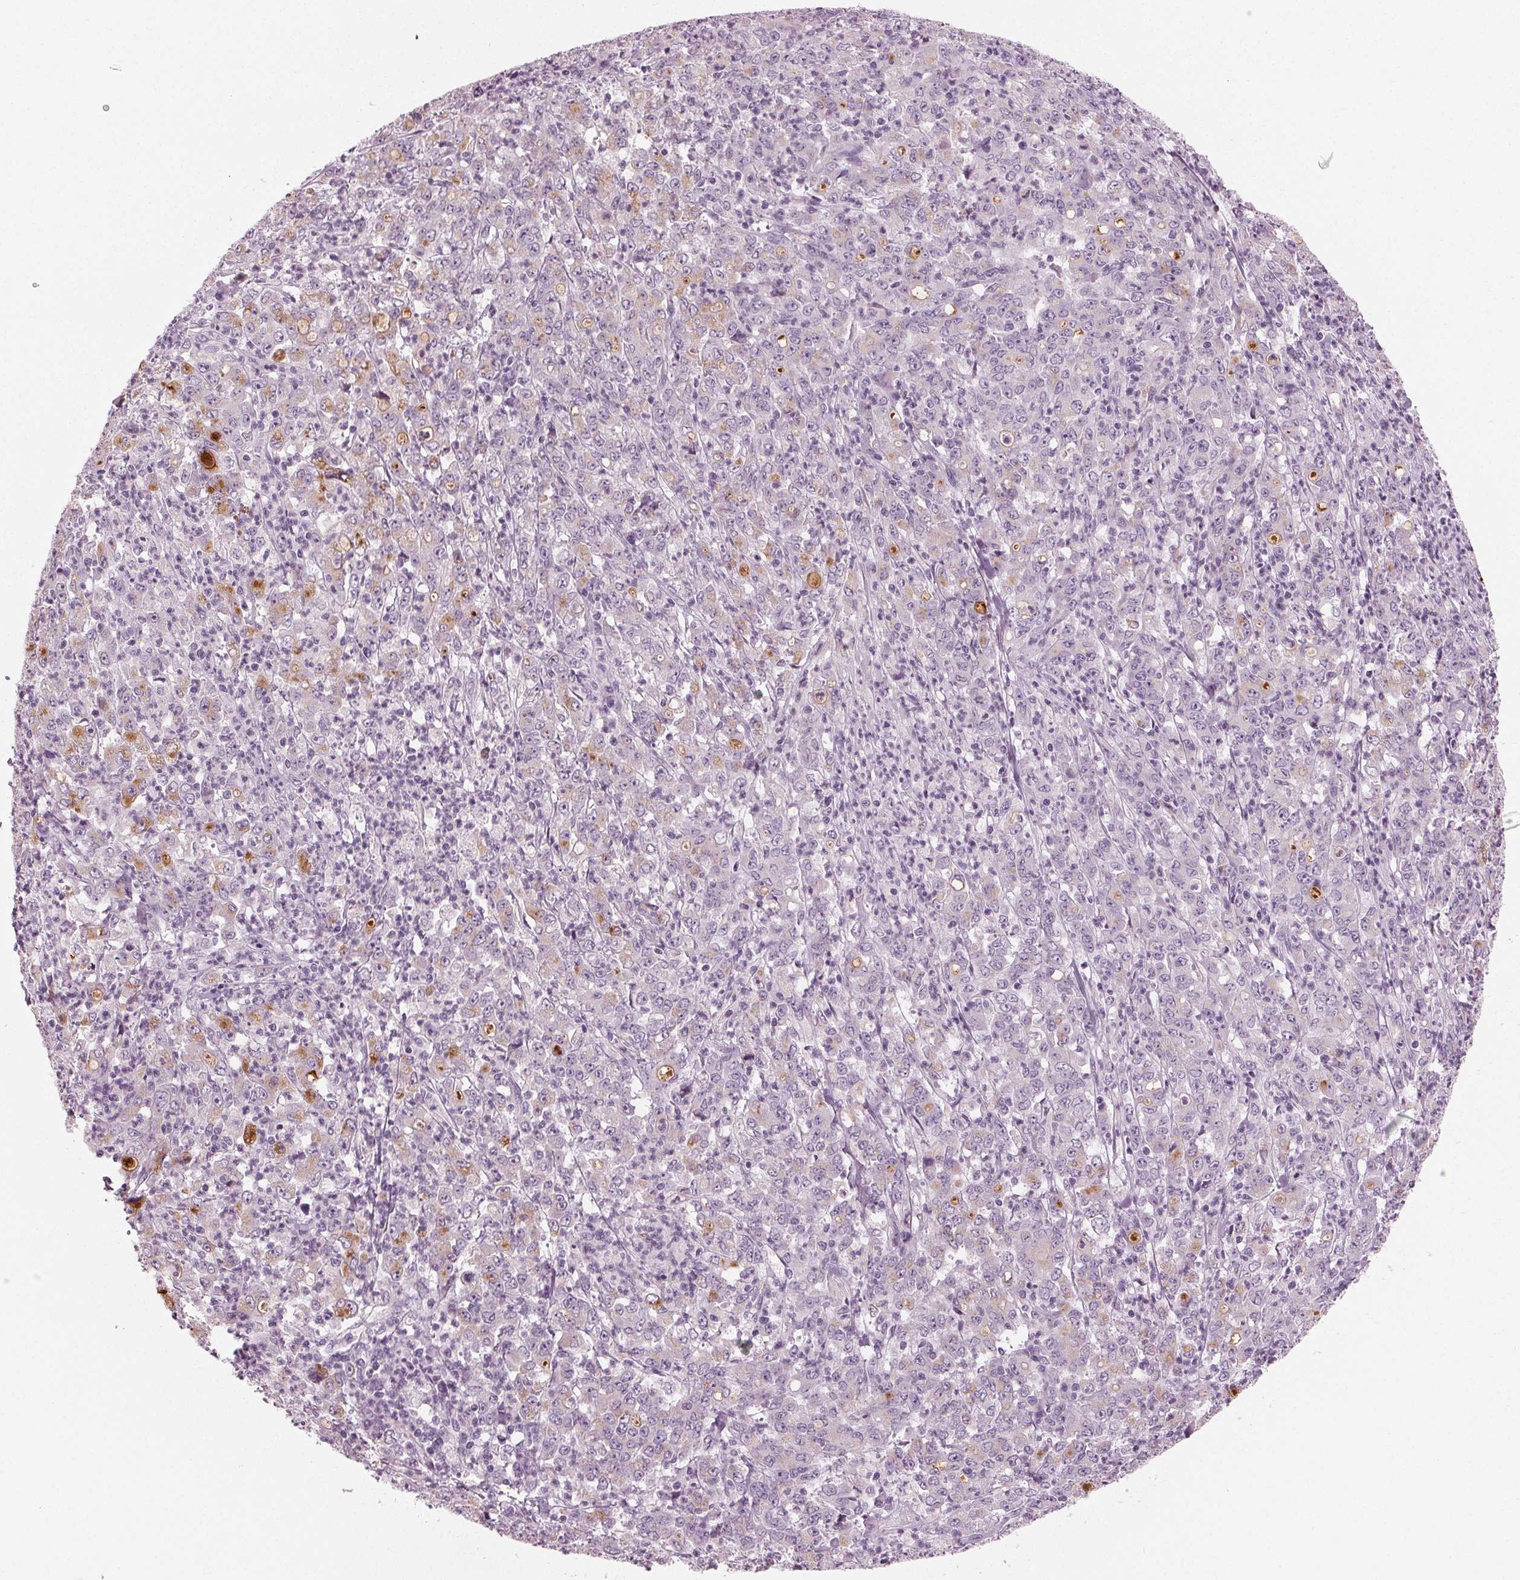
{"staining": {"intensity": "negative", "quantity": "none", "location": "none"}, "tissue": "stomach cancer", "cell_type": "Tumor cells", "image_type": "cancer", "snomed": [{"axis": "morphology", "description": "Adenocarcinoma, NOS"}, {"axis": "topography", "description": "Stomach, lower"}], "caption": "Tumor cells show no significant positivity in adenocarcinoma (stomach).", "gene": "PRAP1", "patient": {"sex": "female", "age": 71}}